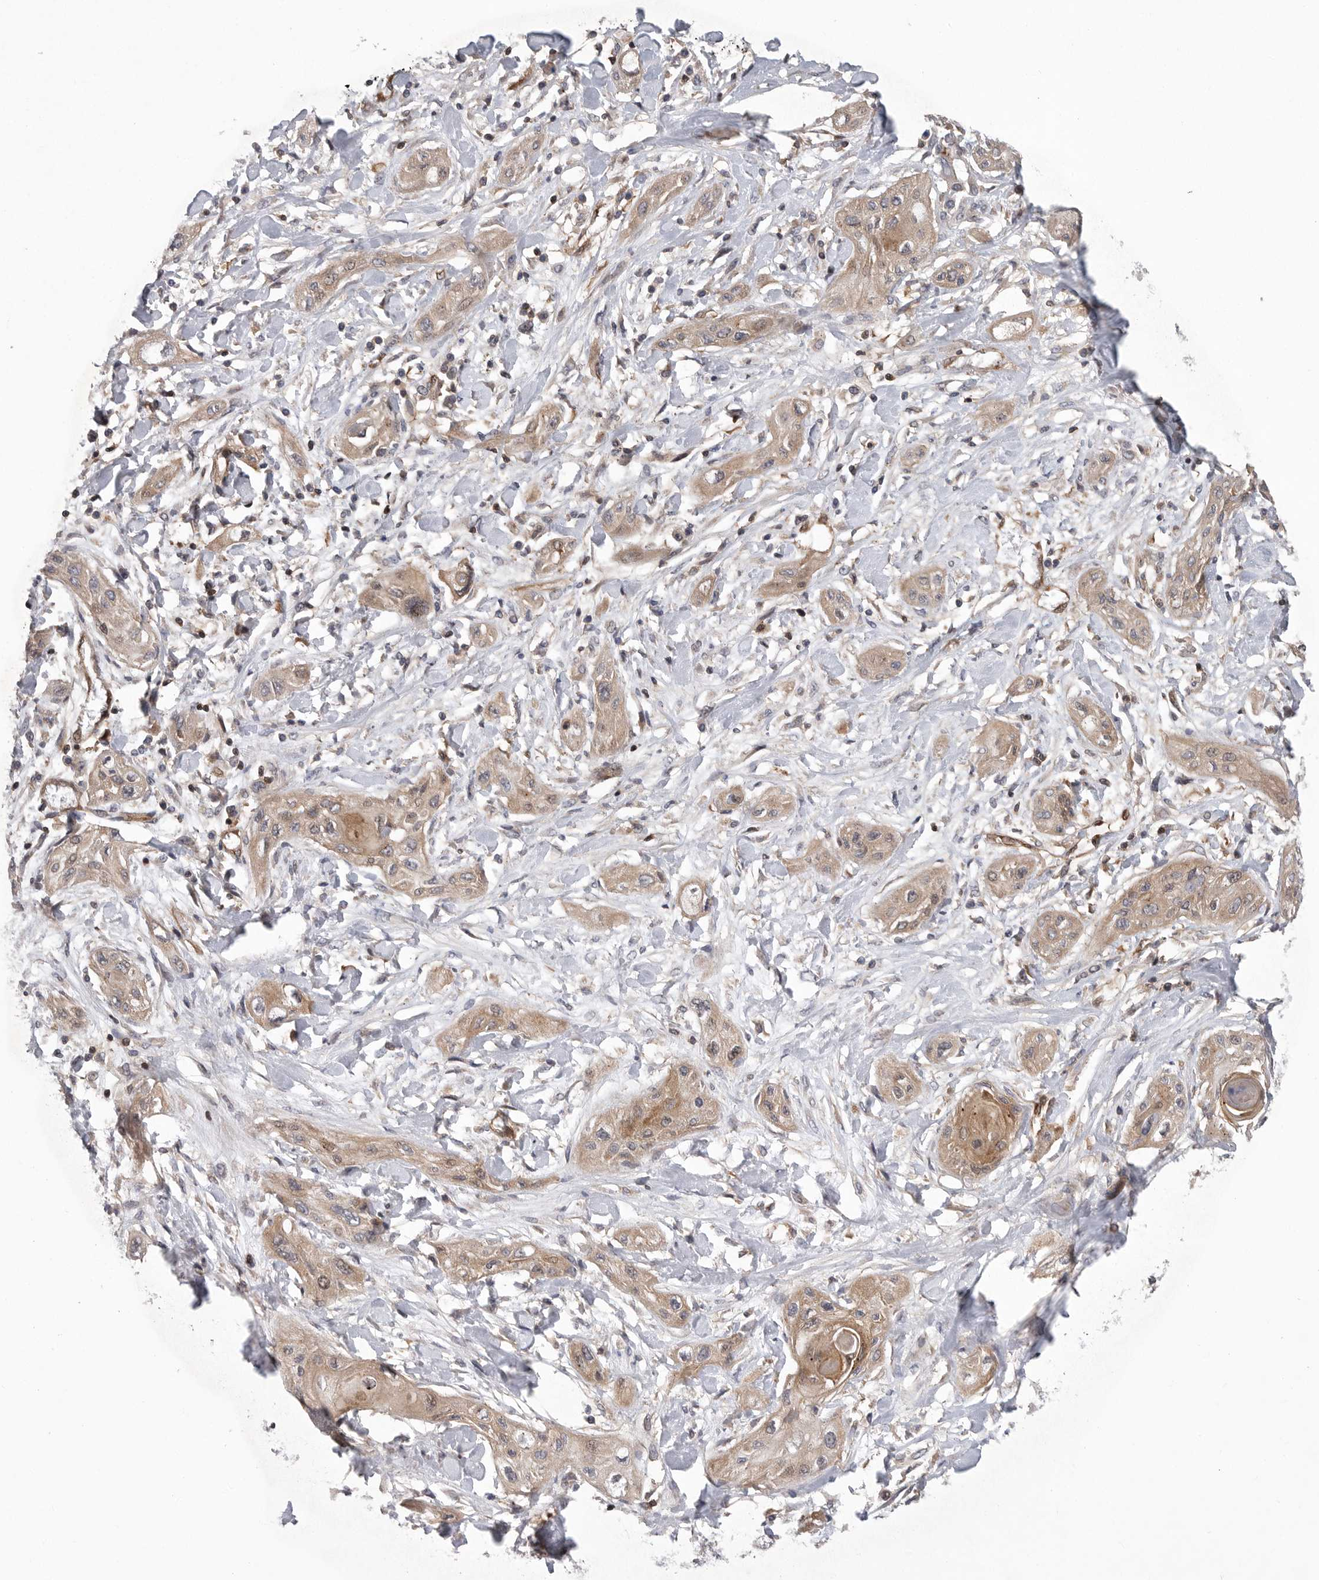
{"staining": {"intensity": "weak", "quantity": ">75%", "location": "cytoplasmic/membranous"}, "tissue": "lung cancer", "cell_type": "Tumor cells", "image_type": "cancer", "snomed": [{"axis": "morphology", "description": "Squamous cell carcinoma, NOS"}, {"axis": "topography", "description": "Lung"}], "caption": "Immunohistochemistry (IHC) of human squamous cell carcinoma (lung) displays low levels of weak cytoplasmic/membranous positivity in about >75% of tumor cells. Nuclei are stained in blue.", "gene": "PRKCH", "patient": {"sex": "female", "age": 47}}